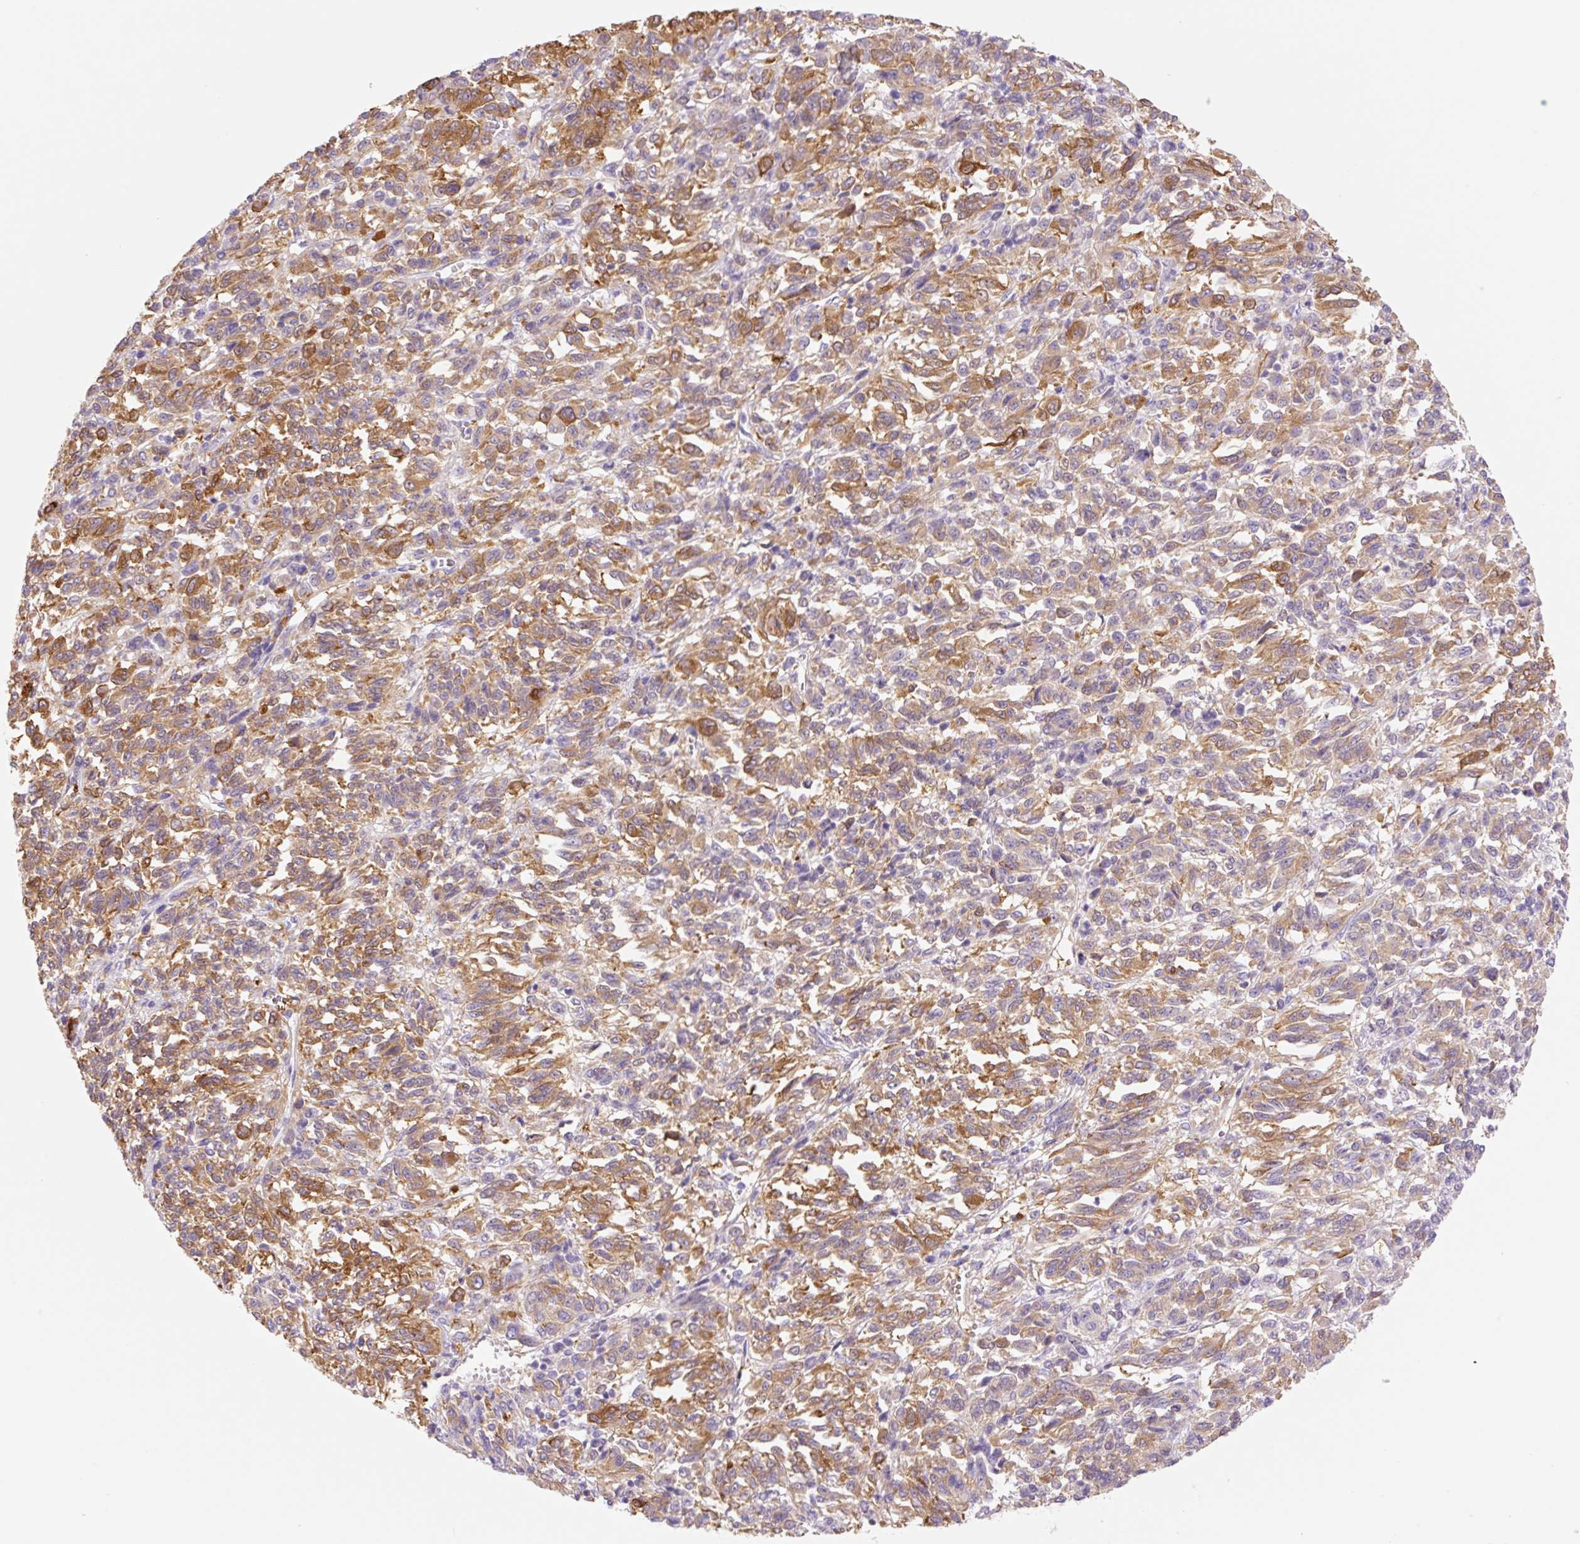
{"staining": {"intensity": "moderate", "quantity": ">75%", "location": "cytoplasmic/membranous"}, "tissue": "melanoma", "cell_type": "Tumor cells", "image_type": "cancer", "snomed": [{"axis": "morphology", "description": "Malignant melanoma, Metastatic site"}, {"axis": "topography", "description": "Lung"}], "caption": "A histopathology image showing moderate cytoplasmic/membranous expression in about >75% of tumor cells in malignant melanoma (metastatic site), as visualized by brown immunohistochemical staining.", "gene": "DENND5A", "patient": {"sex": "male", "age": 64}}